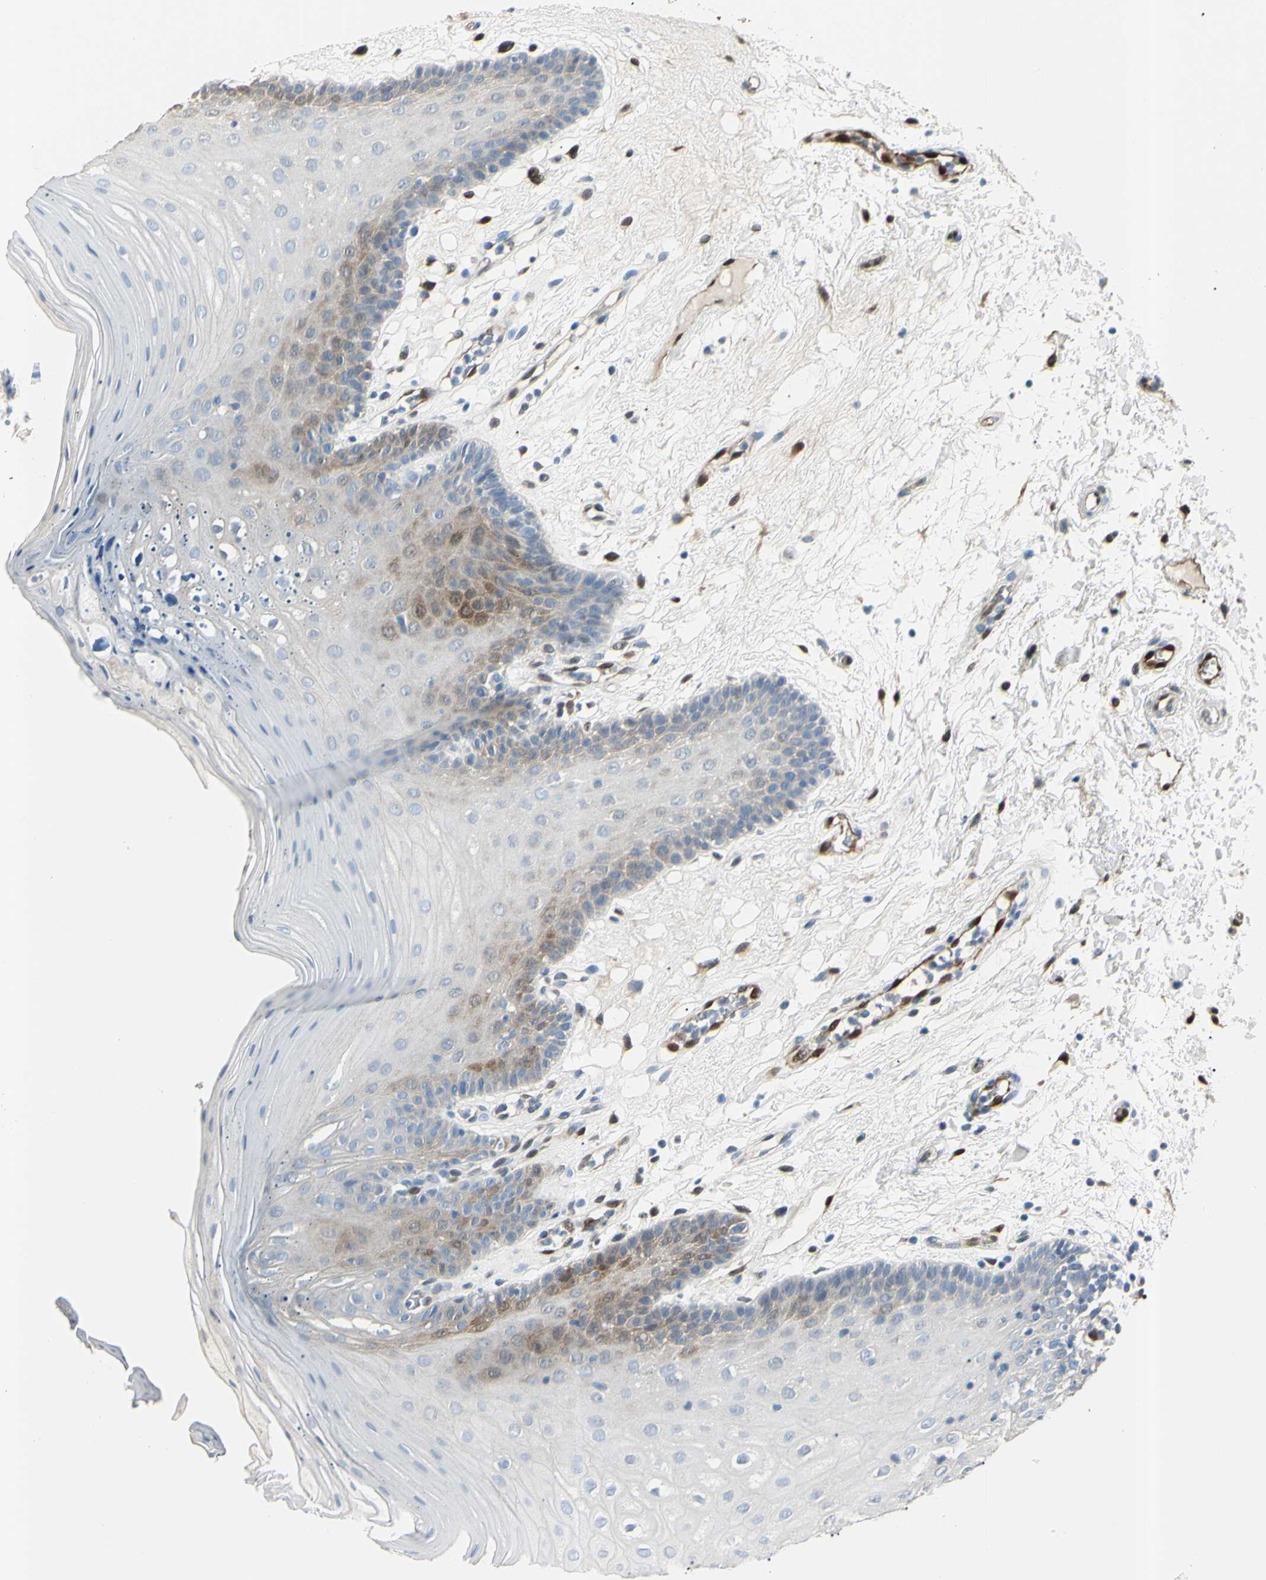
{"staining": {"intensity": "strong", "quantity": "<25%", "location": "cytoplasmic/membranous,nuclear"}, "tissue": "oral mucosa", "cell_type": "Squamous epithelial cells", "image_type": "normal", "snomed": [{"axis": "morphology", "description": "Normal tissue, NOS"}, {"axis": "morphology", "description": "Squamous cell carcinoma, NOS"}, {"axis": "topography", "description": "Skeletal muscle"}, {"axis": "topography", "description": "Oral tissue"}, {"axis": "topography", "description": "Head-Neck"}], "caption": "IHC of normal oral mucosa demonstrates medium levels of strong cytoplasmic/membranous,nuclear staining in about <25% of squamous epithelial cells.", "gene": "AKR1C3", "patient": {"sex": "male", "age": 71}}